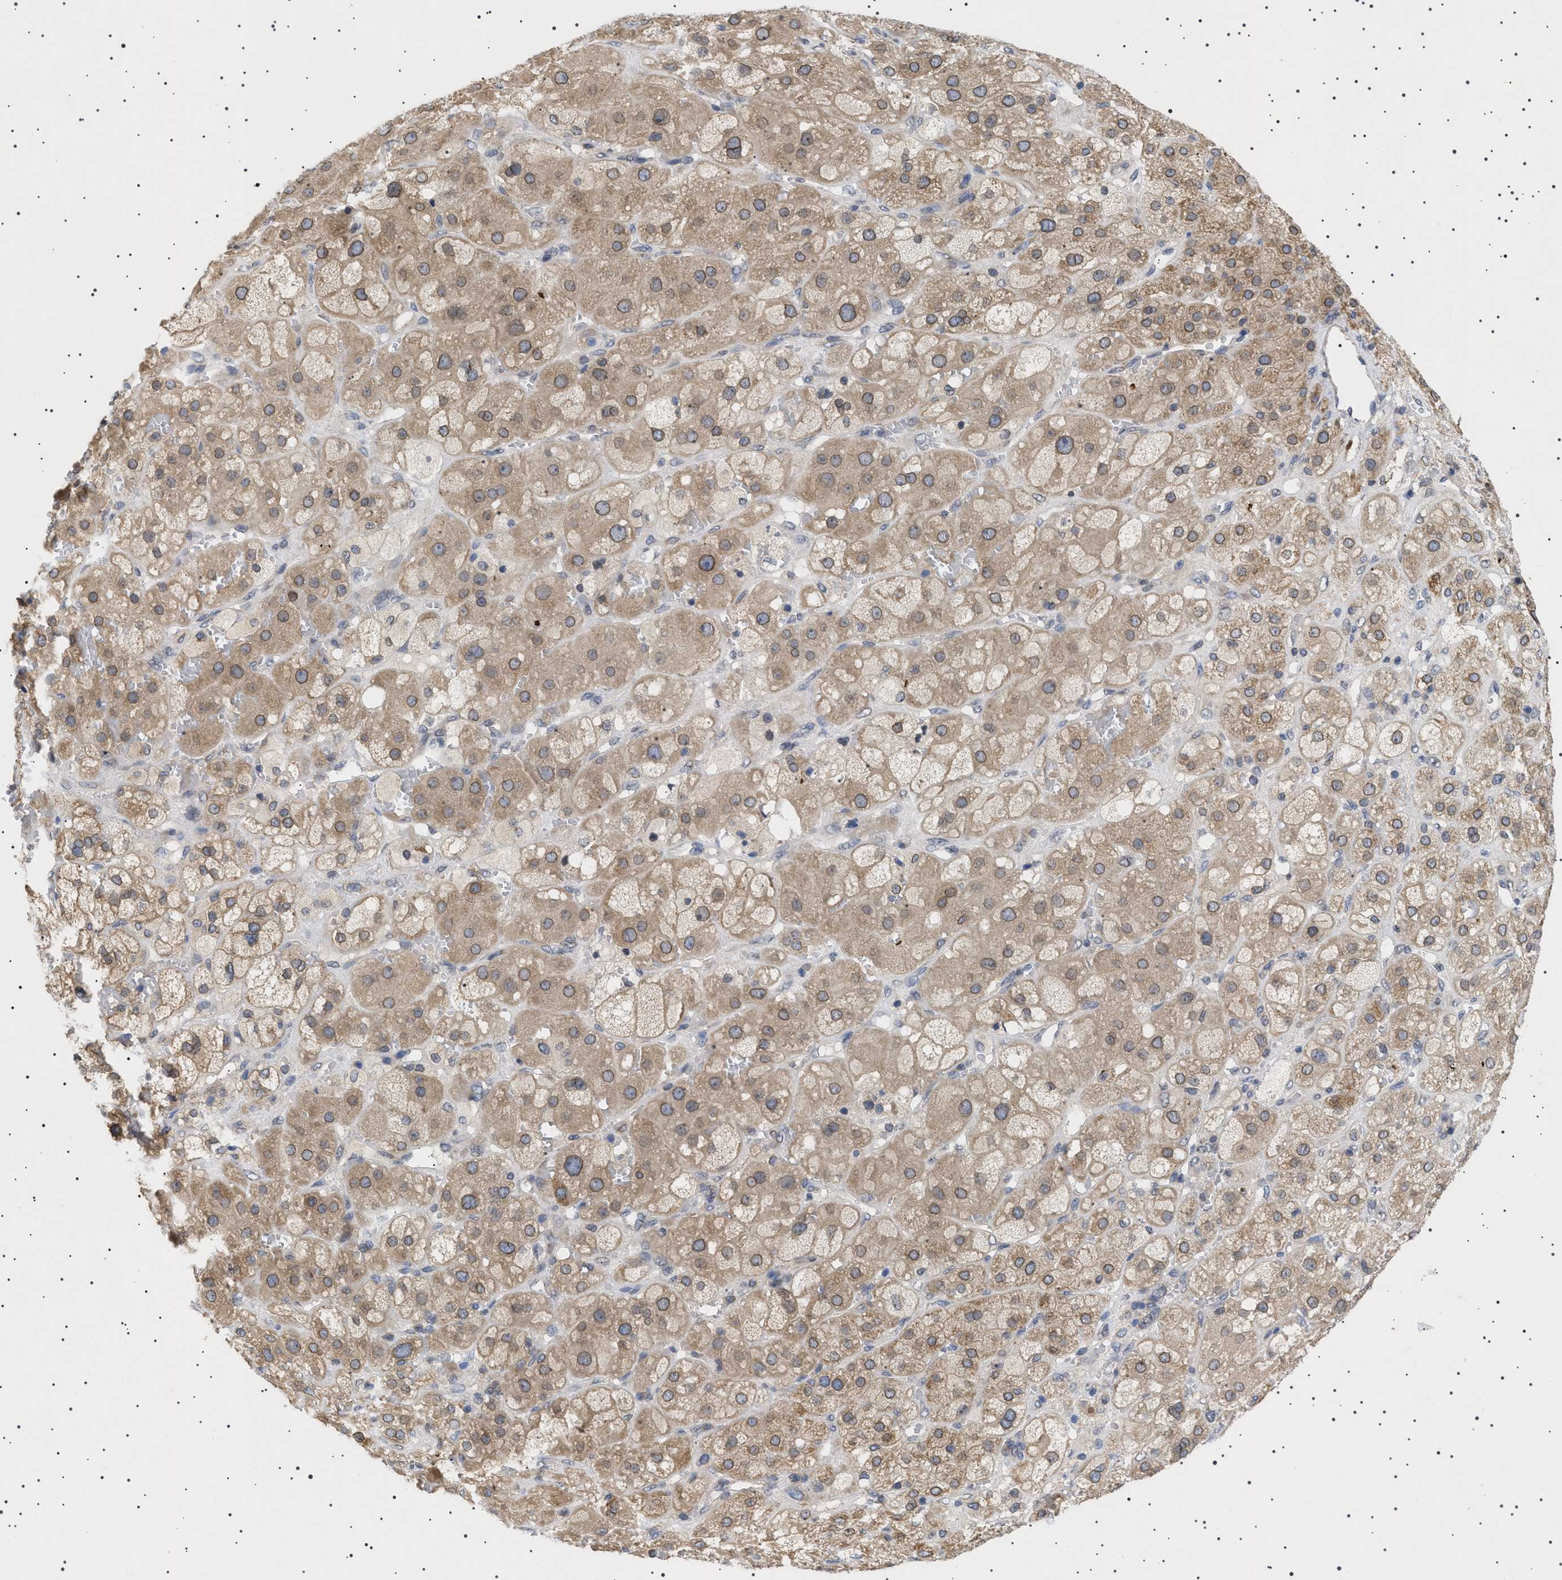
{"staining": {"intensity": "moderate", "quantity": ">75%", "location": "cytoplasmic/membranous,nuclear"}, "tissue": "adrenal gland", "cell_type": "Glandular cells", "image_type": "normal", "snomed": [{"axis": "morphology", "description": "Normal tissue, NOS"}, {"axis": "topography", "description": "Adrenal gland"}], "caption": "High-power microscopy captured an IHC micrograph of normal adrenal gland, revealing moderate cytoplasmic/membranous,nuclear expression in approximately >75% of glandular cells.", "gene": "NUP93", "patient": {"sex": "female", "age": 47}}